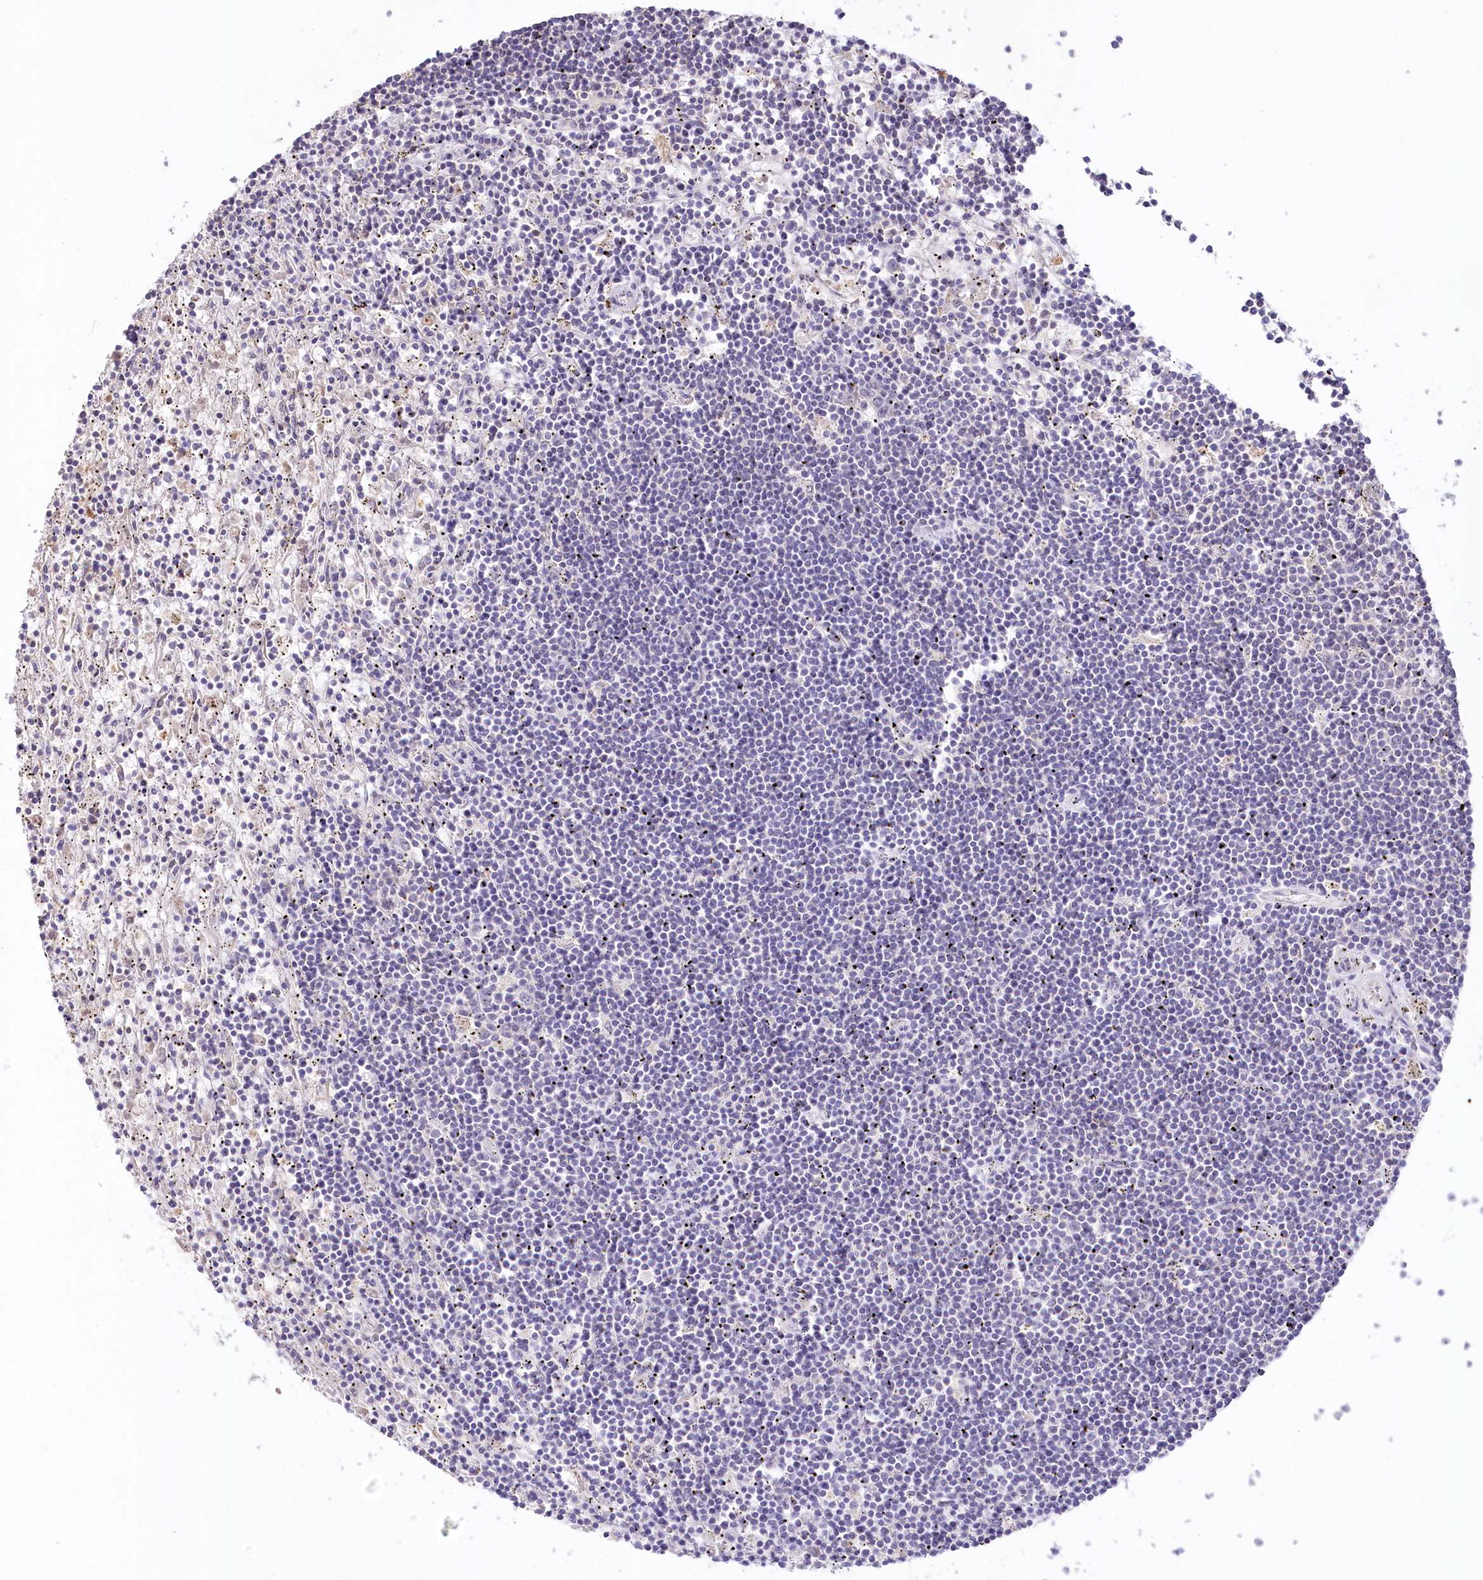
{"staining": {"intensity": "negative", "quantity": "none", "location": "none"}, "tissue": "lymphoma", "cell_type": "Tumor cells", "image_type": "cancer", "snomed": [{"axis": "morphology", "description": "Malignant lymphoma, non-Hodgkin's type, Low grade"}, {"axis": "topography", "description": "Spleen"}], "caption": "Immunohistochemistry image of neoplastic tissue: lymphoma stained with DAB (3,3'-diaminobenzidine) shows no significant protein positivity in tumor cells. (Immunohistochemistry, brightfield microscopy, high magnification).", "gene": "SLC6A11", "patient": {"sex": "male", "age": 76}}